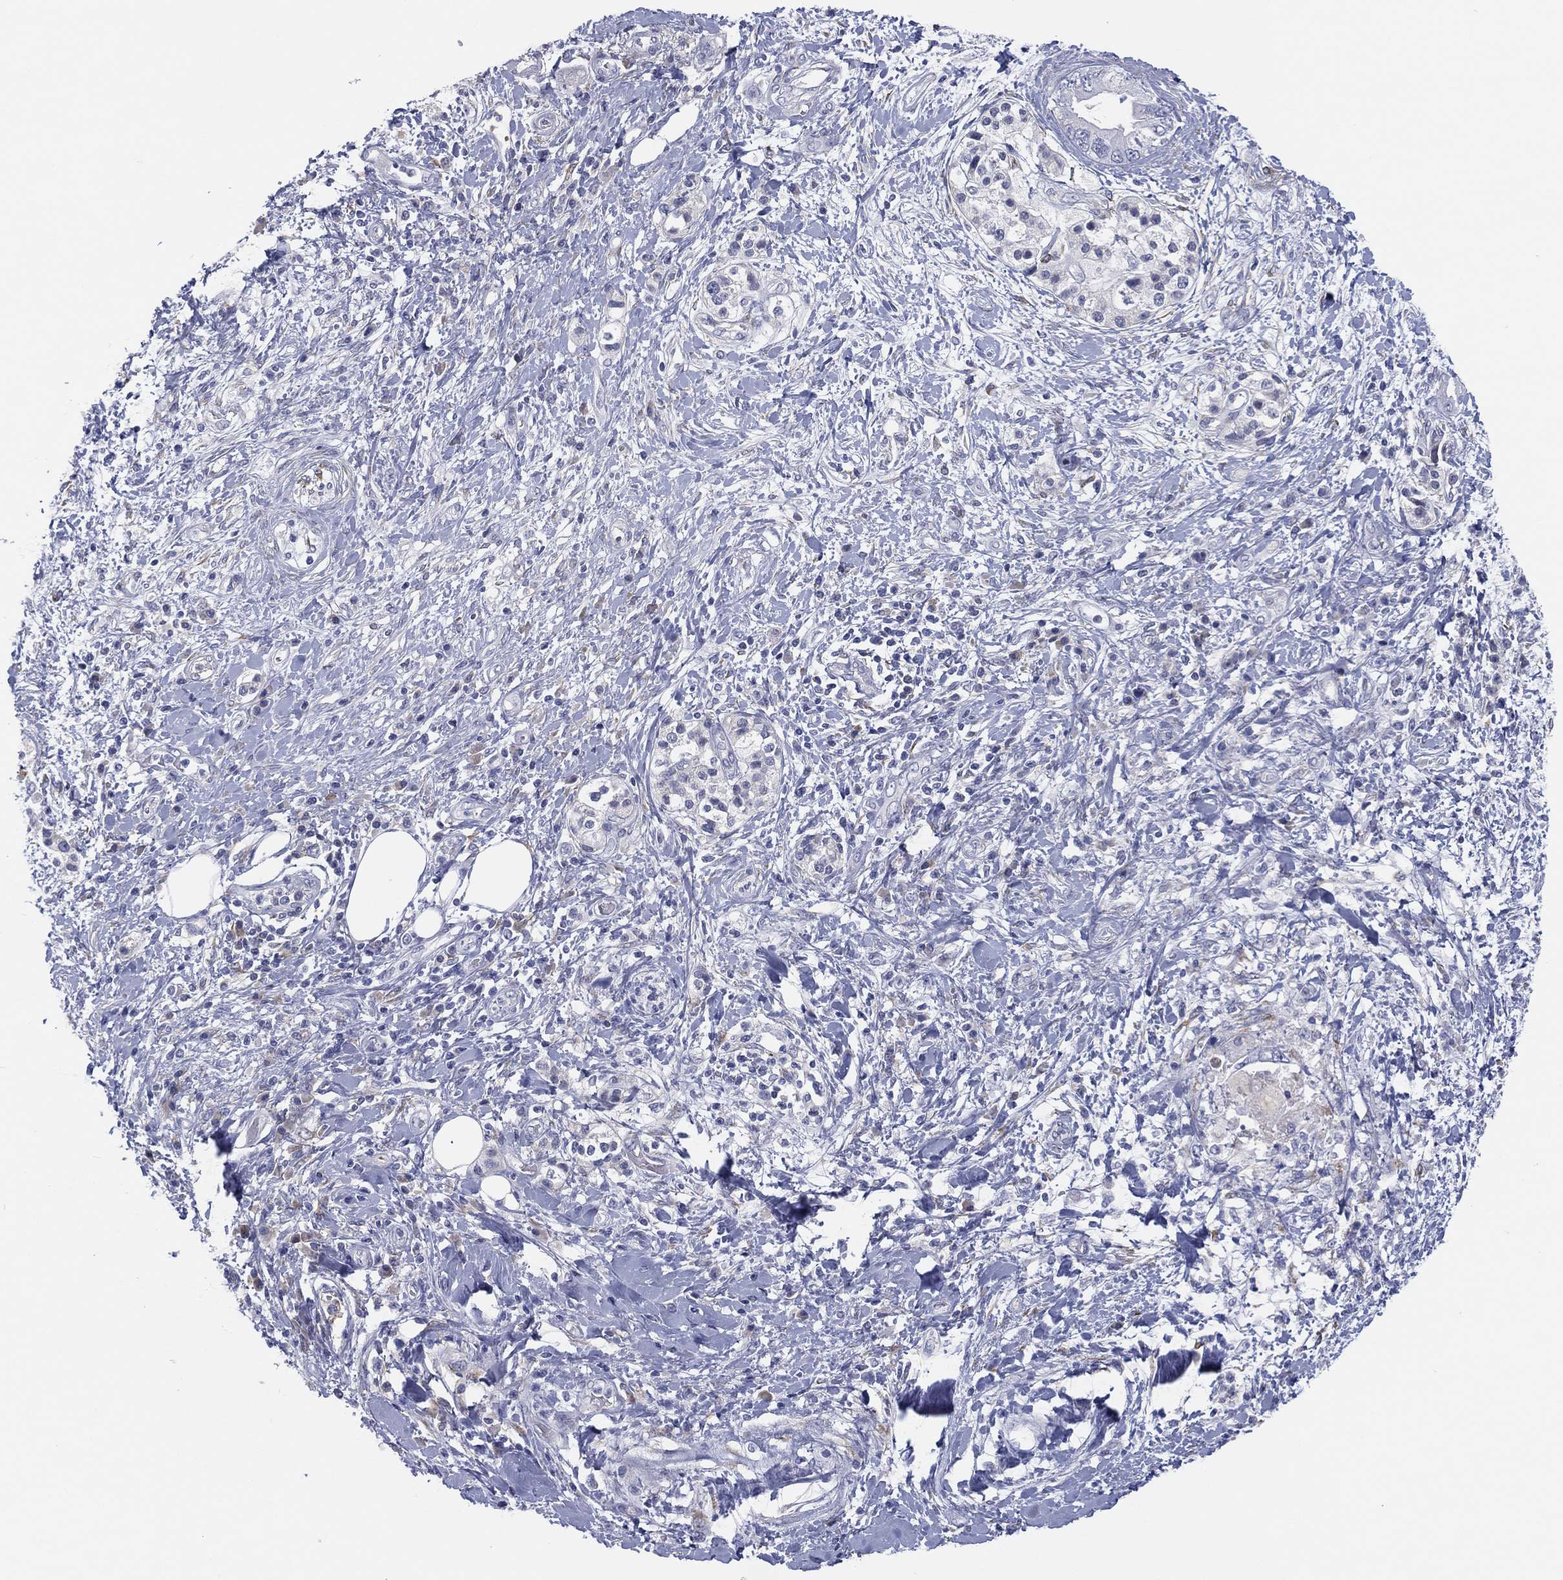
{"staining": {"intensity": "weak", "quantity": "<25%", "location": "cytoplasmic/membranous"}, "tissue": "pancreatic cancer", "cell_type": "Tumor cells", "image_type": "cancer", "snomed": [{"axis": "morphology", "description": "Adenocarcinoma, NOS"}, {"axis": "topography", "description": "Pancreas"}], "caption": "Tumor cells are negative for protein expression in human adenocarcinoma (pancreatic). (DAB (3,3'-diaminobenzidine) IHC visualized using brightfield microscopy, high magnification).", "gene": "MLF1", "patient": {"sex": "female", "age": 56}}